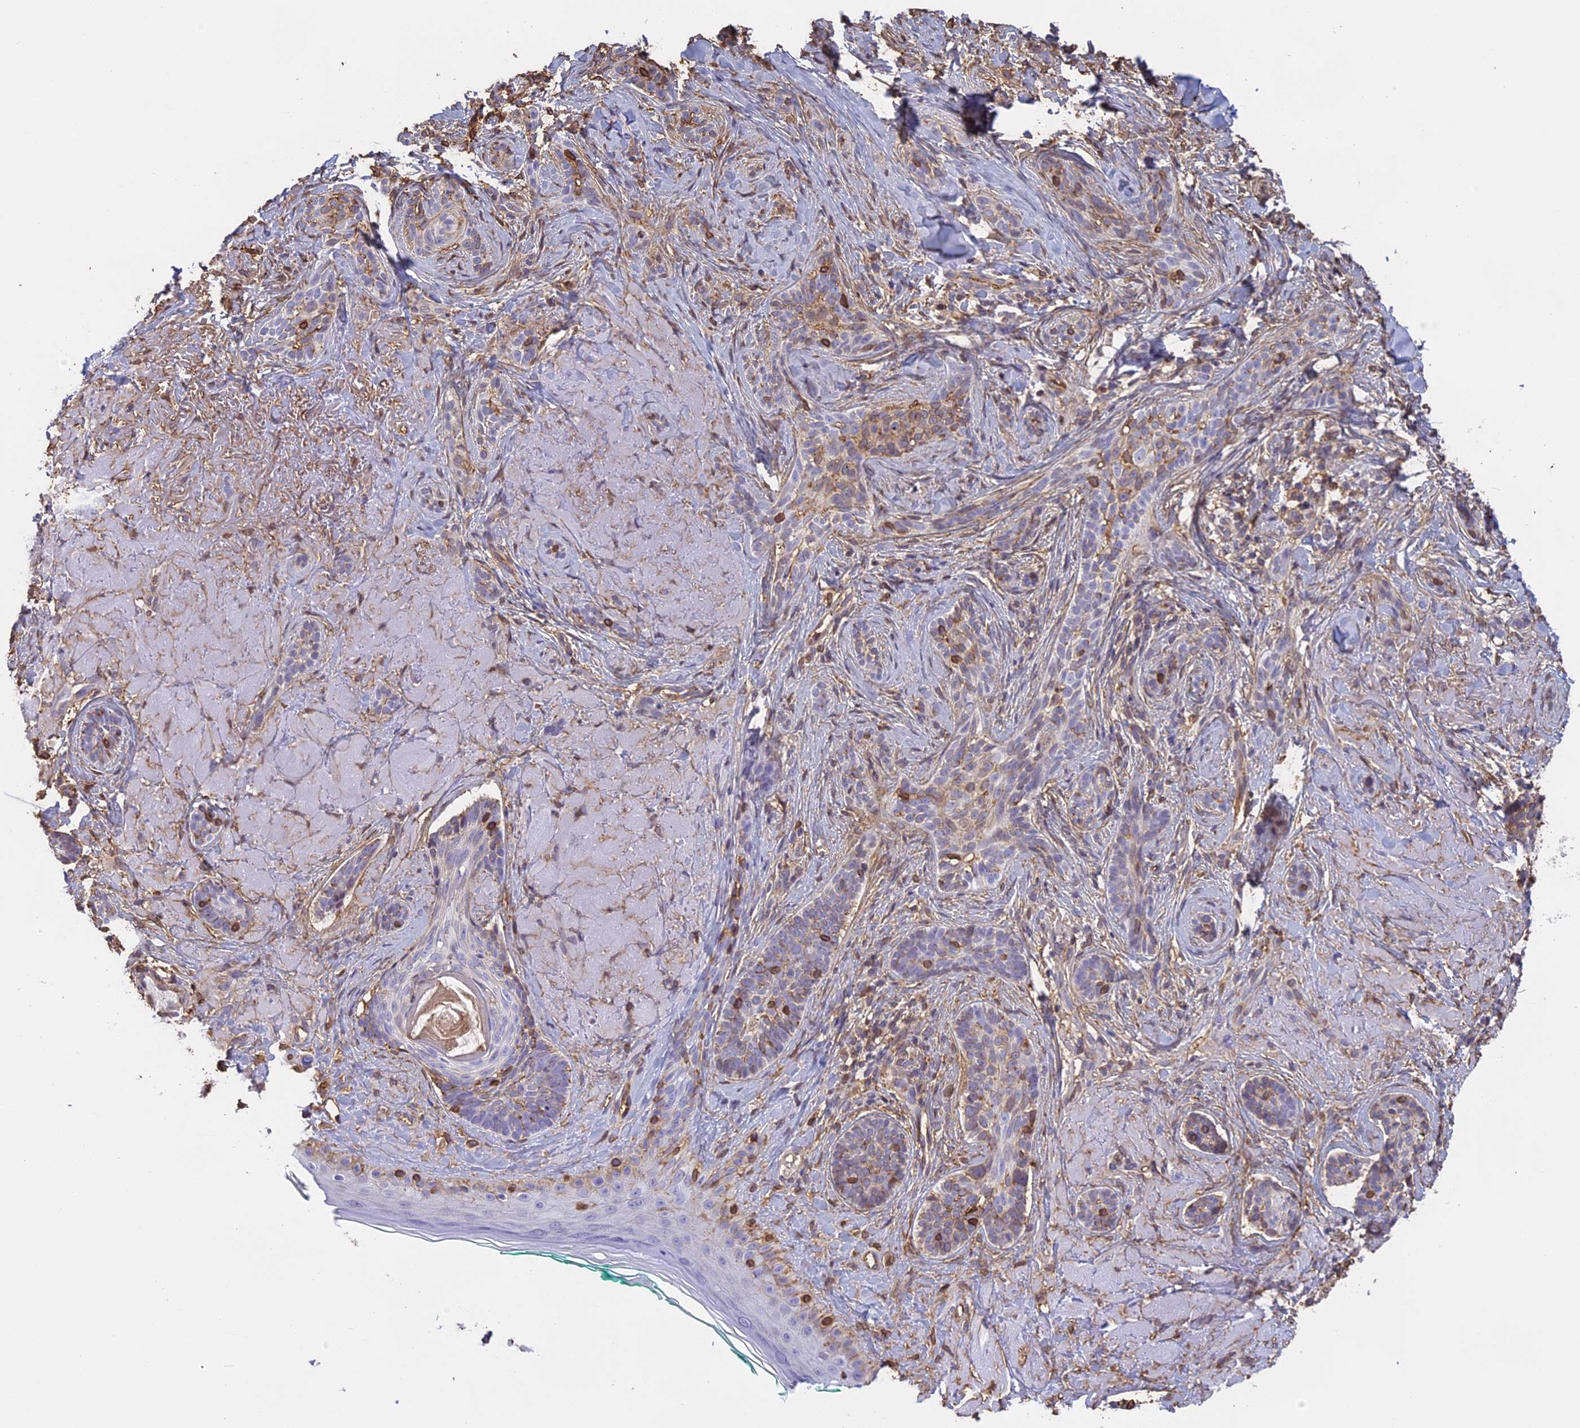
{"staining": {"intensity": "weak", "quantity": "<25%", "location": "cytoplasmic/membranous"}, "tissue": "skin cancer", "cell_type": "Tumor cells", "image_type": "cancer", "snomed": [{"axis": "morphology", "description": "Basal cell carcinoma"}, {"axis": "topography", "description": "Skin"}], "caption": "IHC photomicrograph of neoplastic tissue: skin basal cell carcinoma stained with DAB demonstrates no significant protein expression in tumor cells. (DAB IHC with hematoxylin counter stain).", "gene": "TMEM255B", "patient": {"sex": "male", "age": 71}}